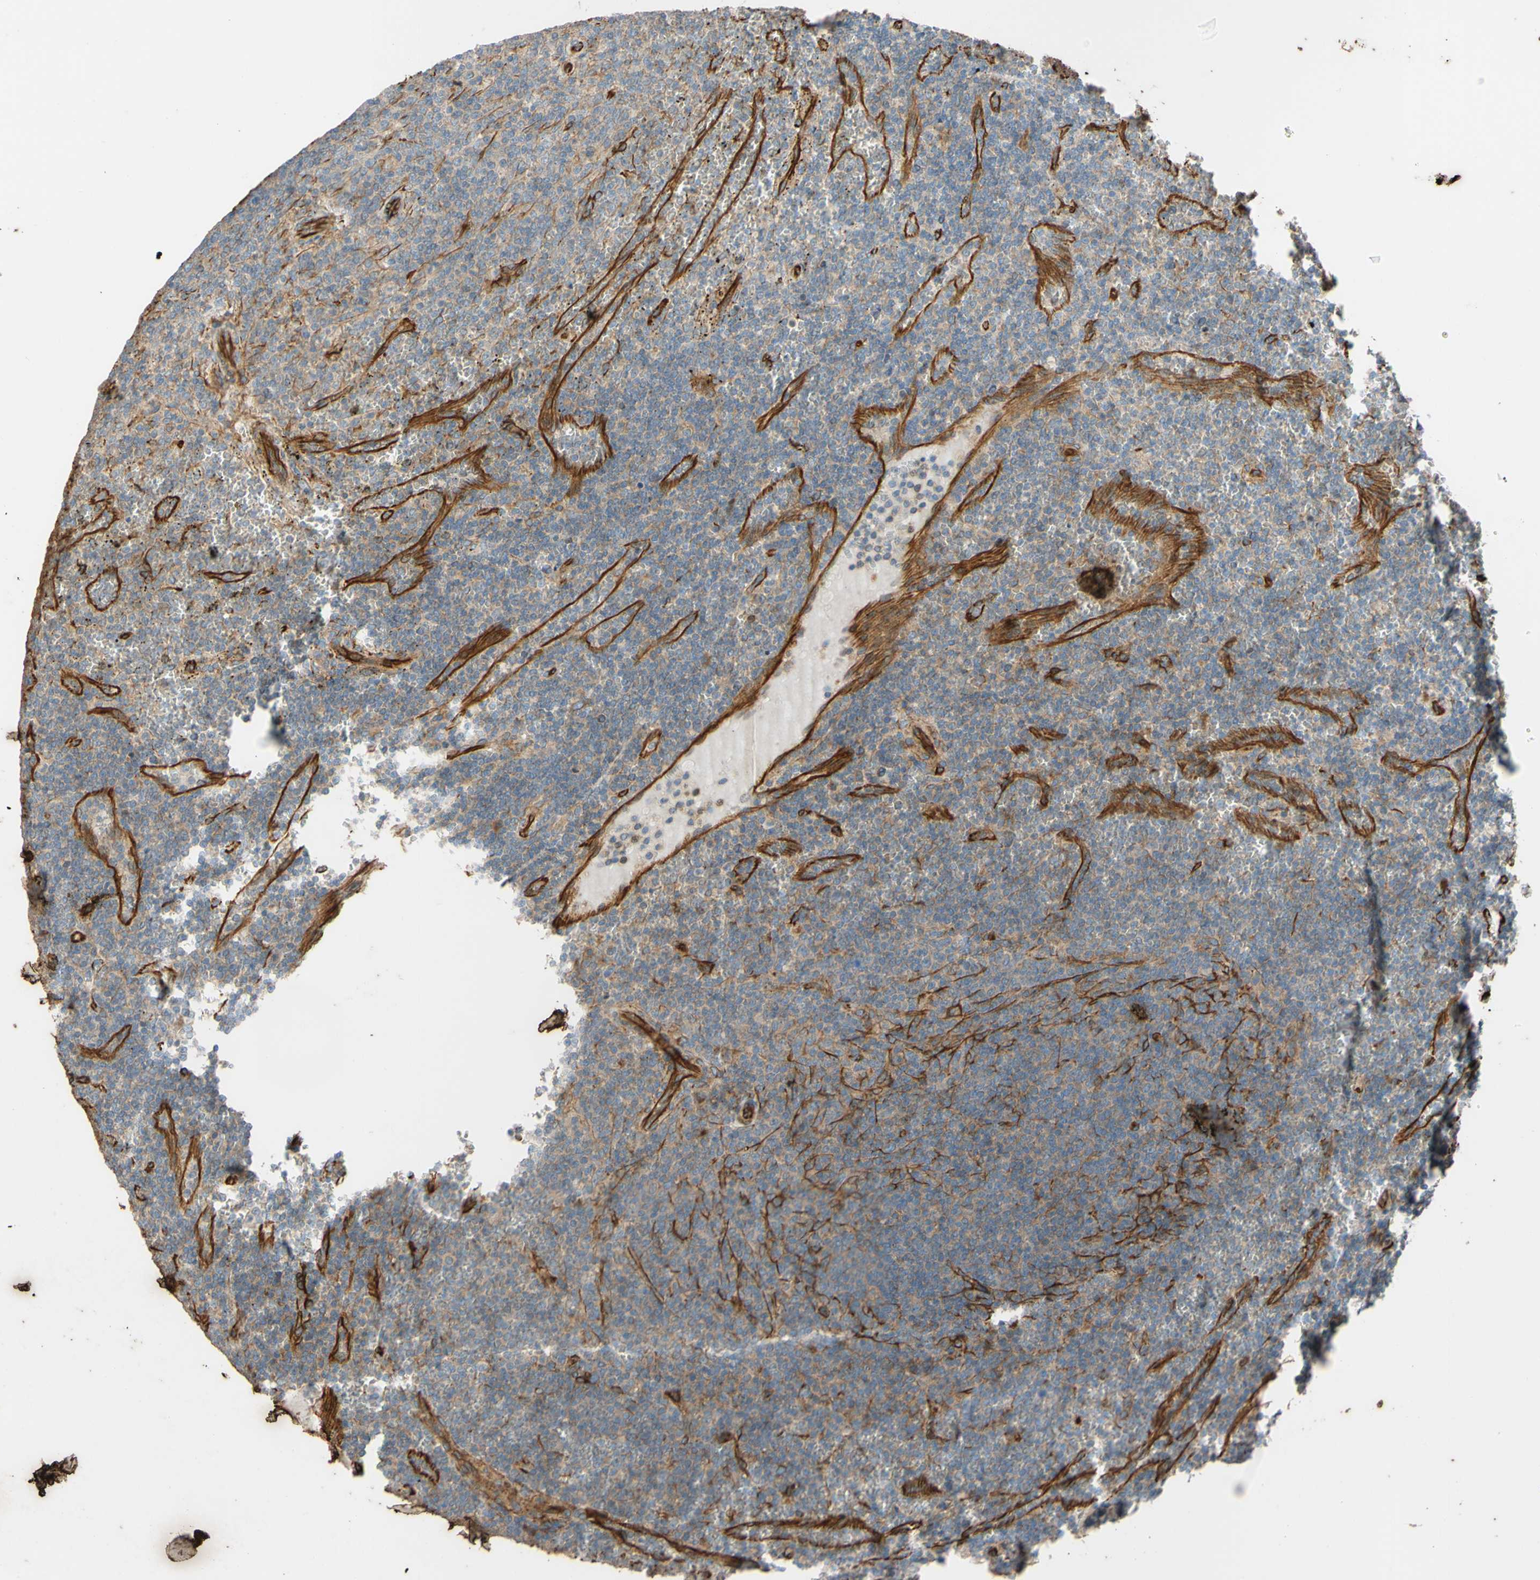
{"staining": {"intensity": "weak", "quantity": ">75%", "location": "cytoplasmic/membranous"}, "tissue": "lymphoma", "cell_type": "Tumor cells", "image_type": "cancer", "snomed": [{"axis": "morphology", "description": "Malignant lymphoma, non-Hodgkin's type, Low grade"}, {"axis": "topography", "description": "Spleen"}], "caption": "IHC photomicrograph of neoplastic tissue: lymphoma stained using immunohistochemistry demonstrates low levels of weak protein expression localized specifically in the cytoplasmic/membranous of tumor cells, appearing as a cytoplasmic/membranous brown color.", "gene": "C1orf43", "patient": {"sex": "female", "age": 50}}